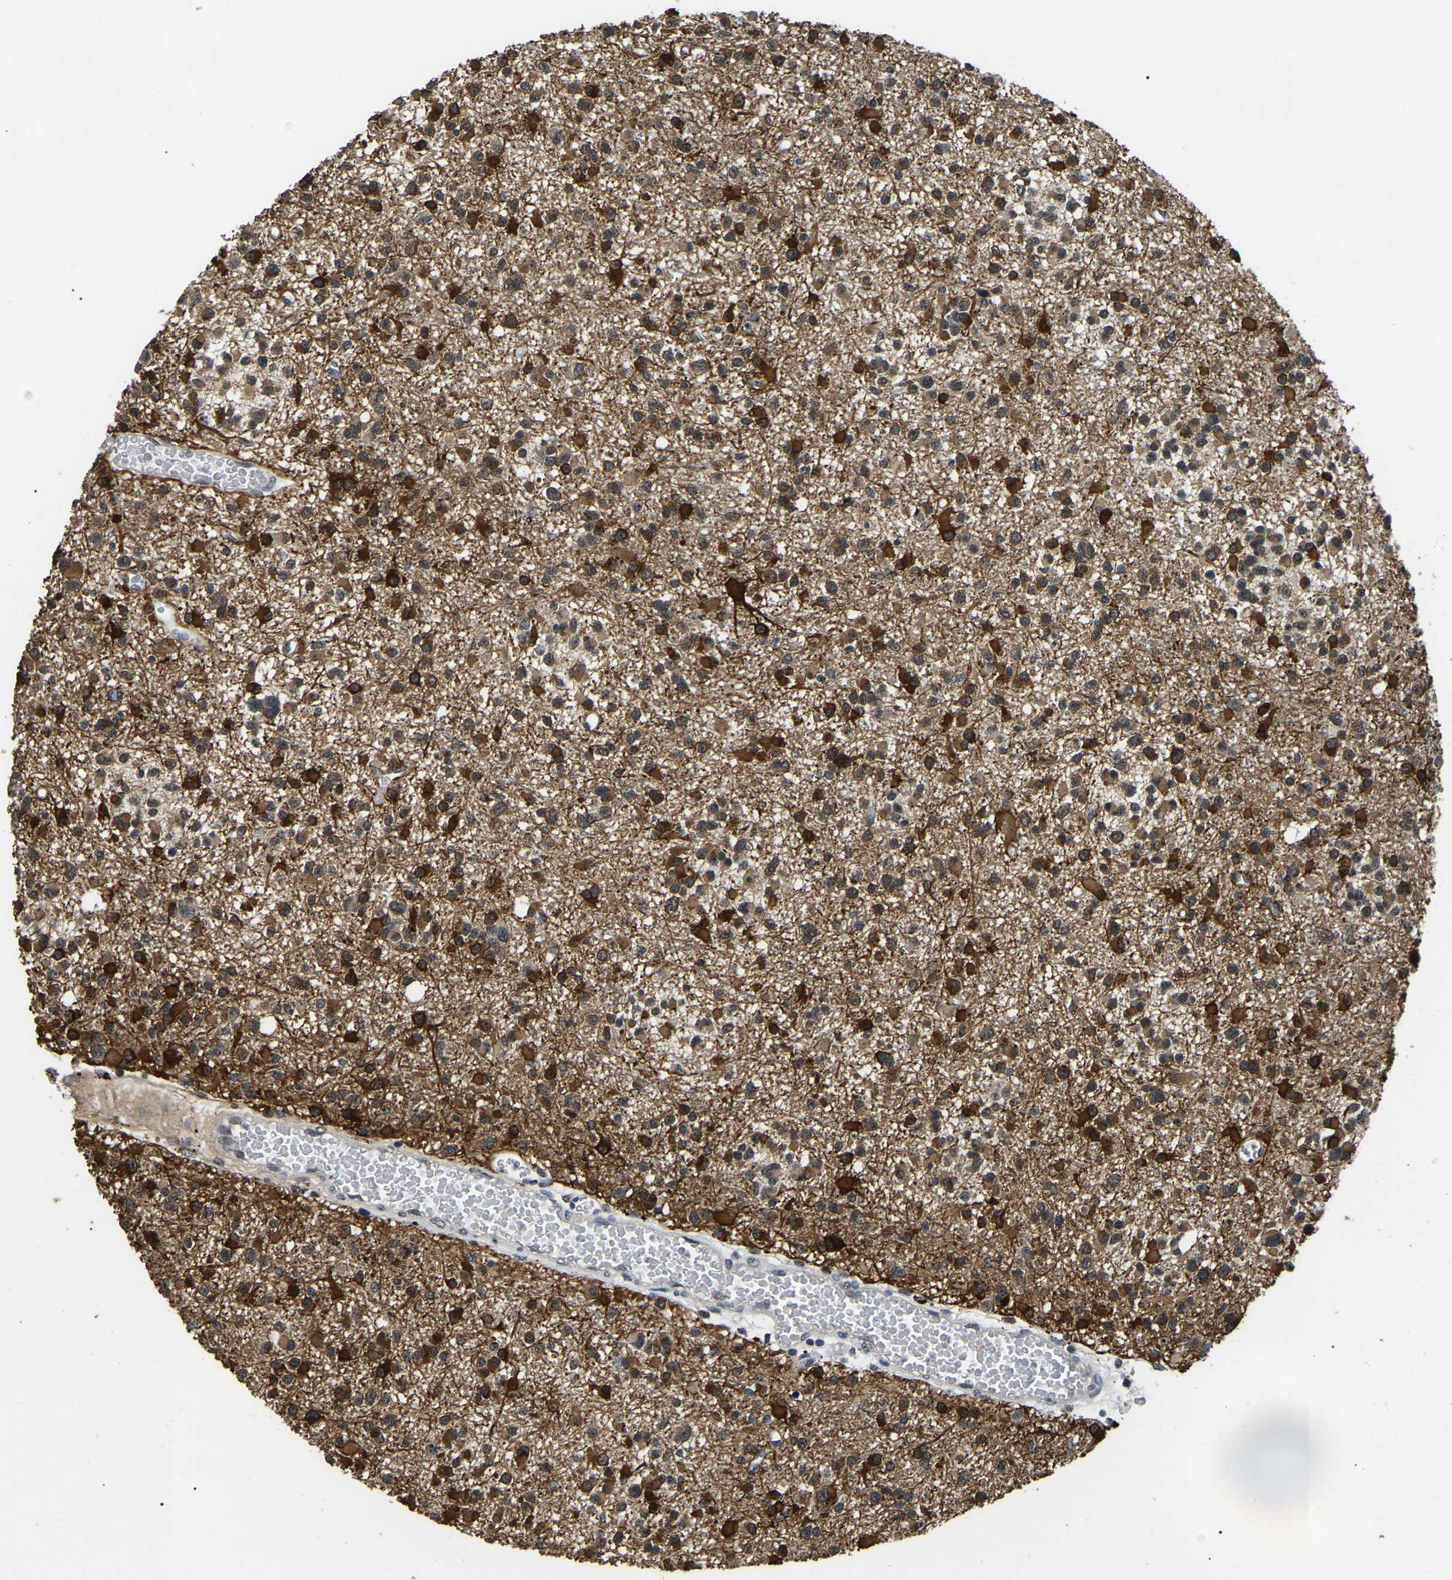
{"staining": {"intensity": "strong", "quantity": ">75%", "location": "cytoplasmic/membranous"}, "tissue": "glioma", "cell_type": "Tumor cells", "image_type": "cancer", "snomed": [{"axis": "morphology", "description": "Glioma, malignant, Low grade"}, {"axis": "topography", "description": "Brain"}], "caption": "This histopathology image reveals IHC staining of glioma, with high strong cytoplasmic/membranous staining in about >75% of tumor cells.", "gene": "PPM1E", "patient": {"sex": "female", "age": 22}}